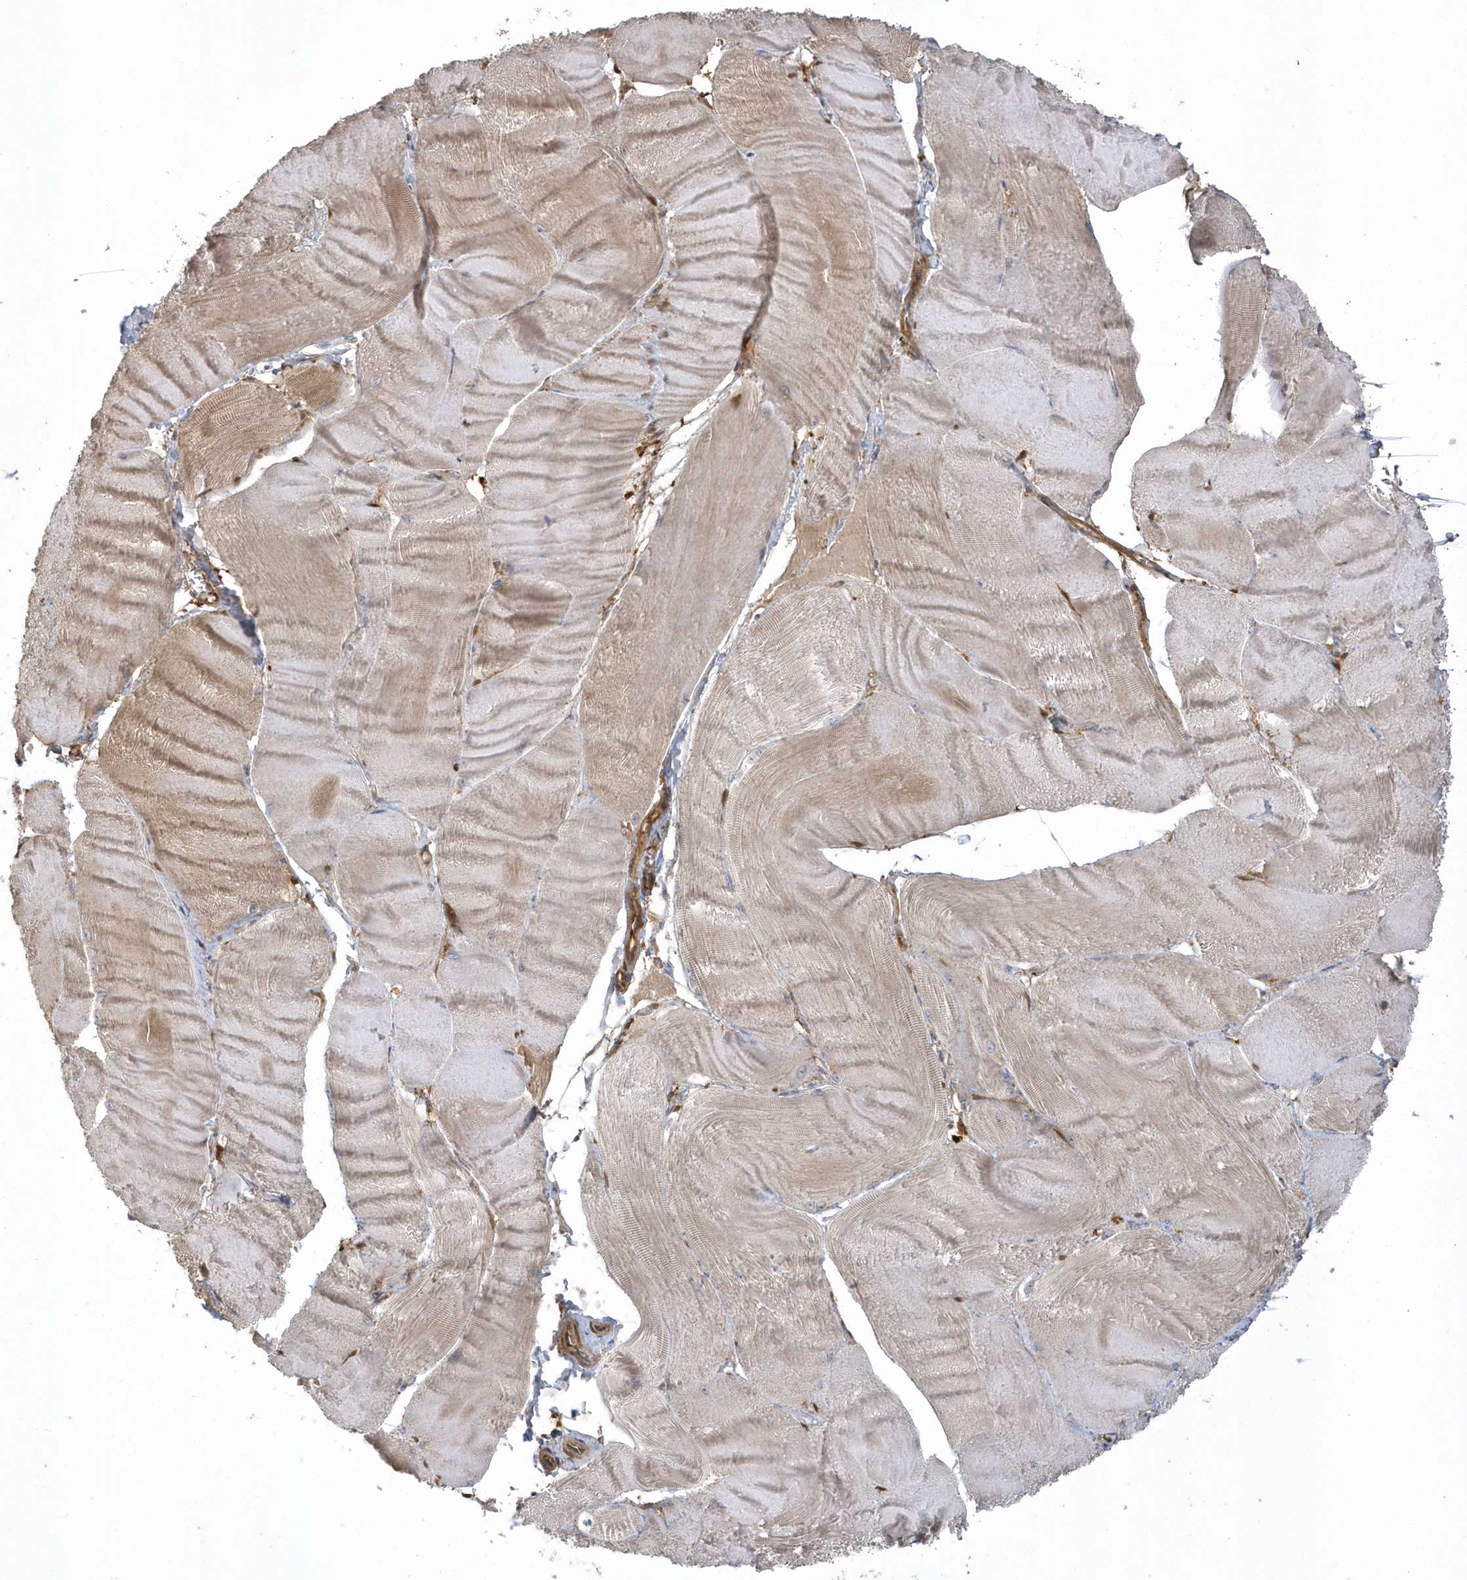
{"staining": {"intensity": "moderate", "quantity": "<25%", "location": "cytoplasmic/membranous,nuclear"}, "tissue": "skeletal muscle", "cell_type": "Myocytes", "image_type": "normal", "snomed": [{"axis": "morphology", "description": "Normal tissue, NOS"}, {"axis": "morphology", "description": "Basal cell carcinoma"}, {"axis": "topography", "description": "Skeletal muscle"}], "caption": "A brown stain shows moderate cytoplasmic/membranous,nuclear expression of a protein in myocytes of unremarkable skeletal muscle.", "gene": "HNMT", "patient": {"sex": "female", "age": 64}}